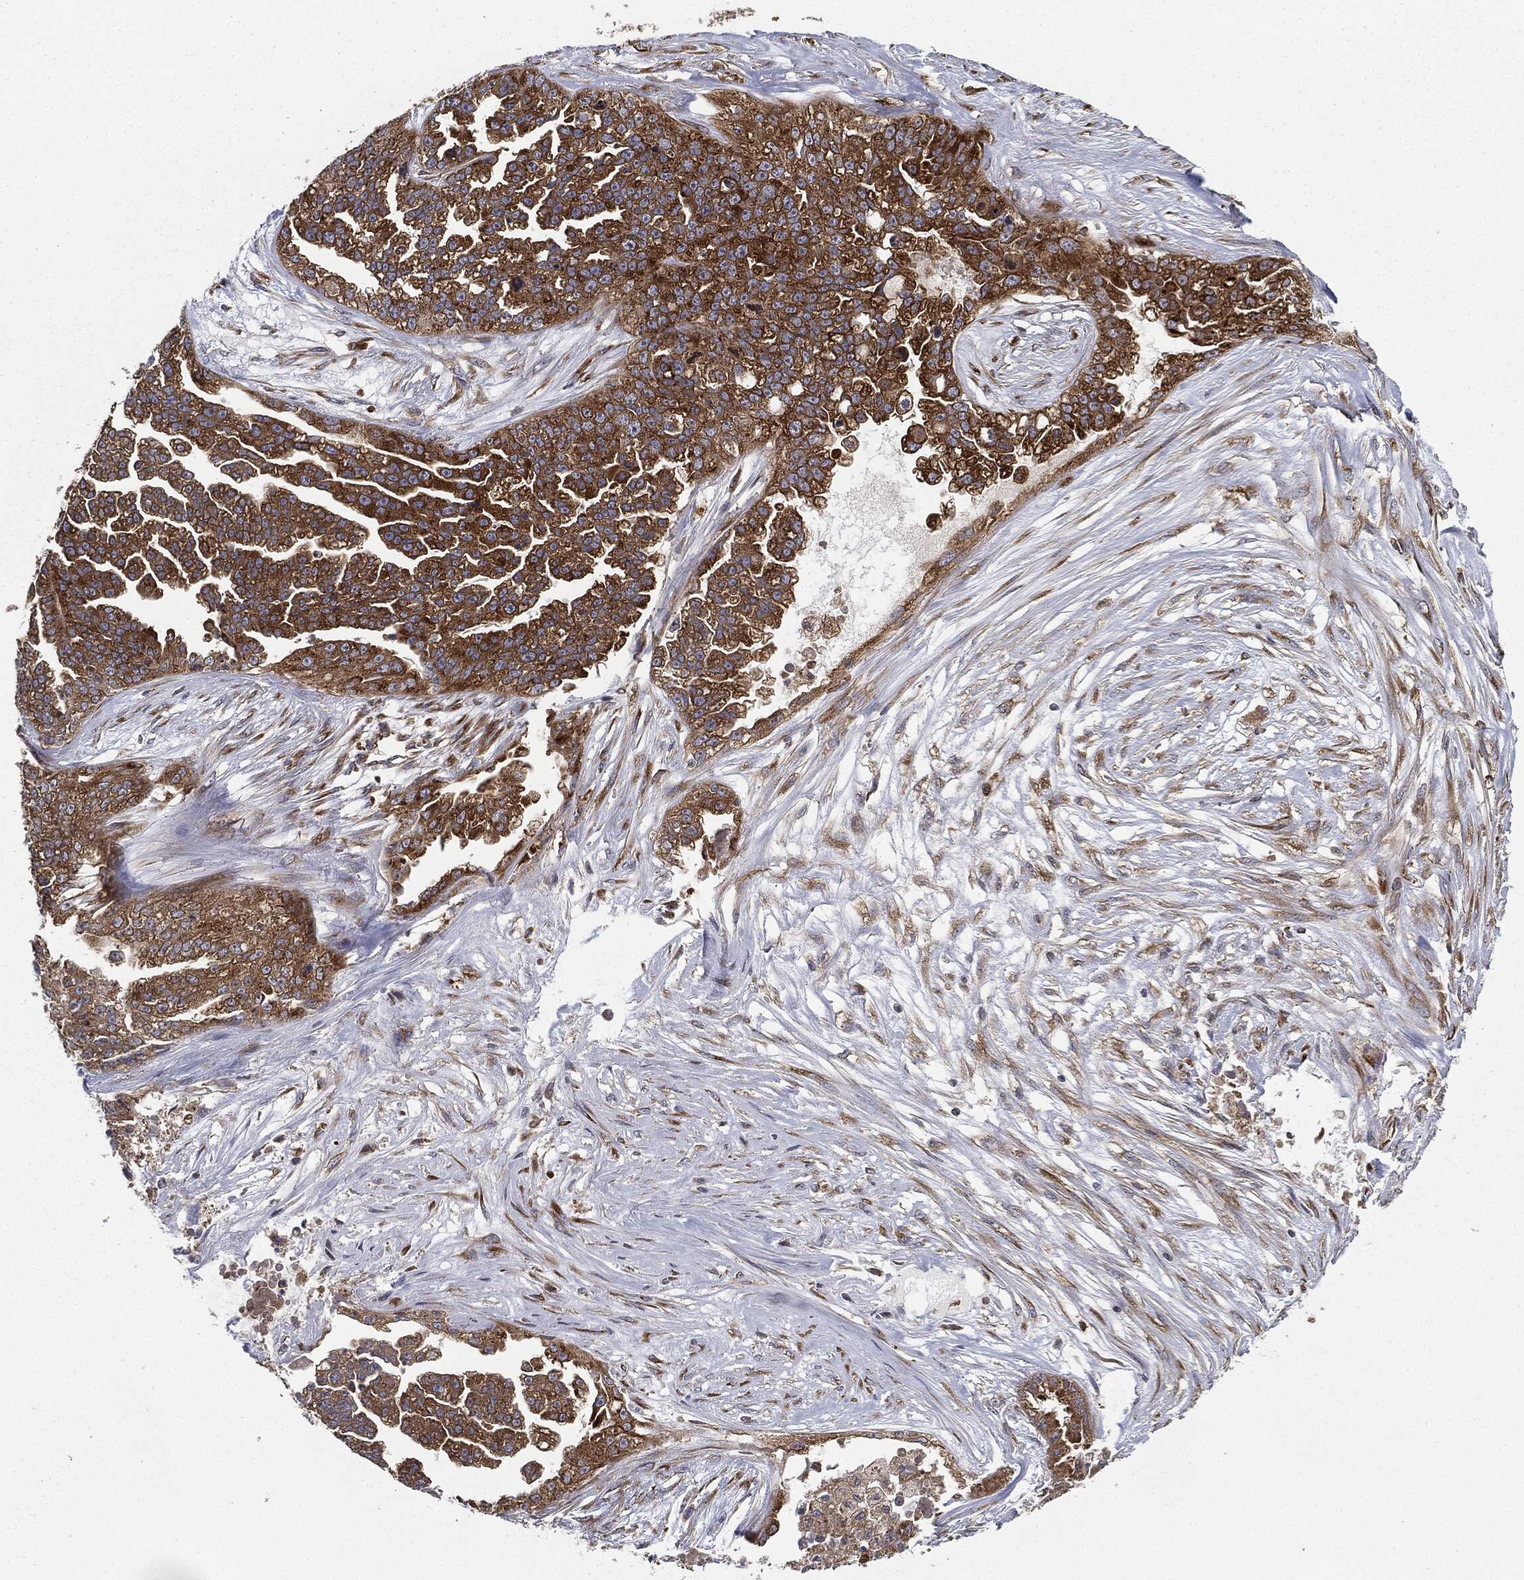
{"staining": {"intensity": "strong", "quantity": "25%-75%", "location": "cytoplasmic/membranous"}, "tissue": "ovarian cancer", "cell_type": "Tumor cells", "image_type": "cancer", "snomed": [{"axis": "morphology", "description": "Cystadenocarcinoma, serous, NOS"}, {"axis": "topography", "description": "Ovary"}], "caption": "Protein expression analysis of serous cystadenocarcinoma (ovarian) shows strong cytoplasmic/membranous staining in about 25%-75% of tumor cells.", "gene": "EIF2AK2", "patient": {"sex": "female", "age": 58}}